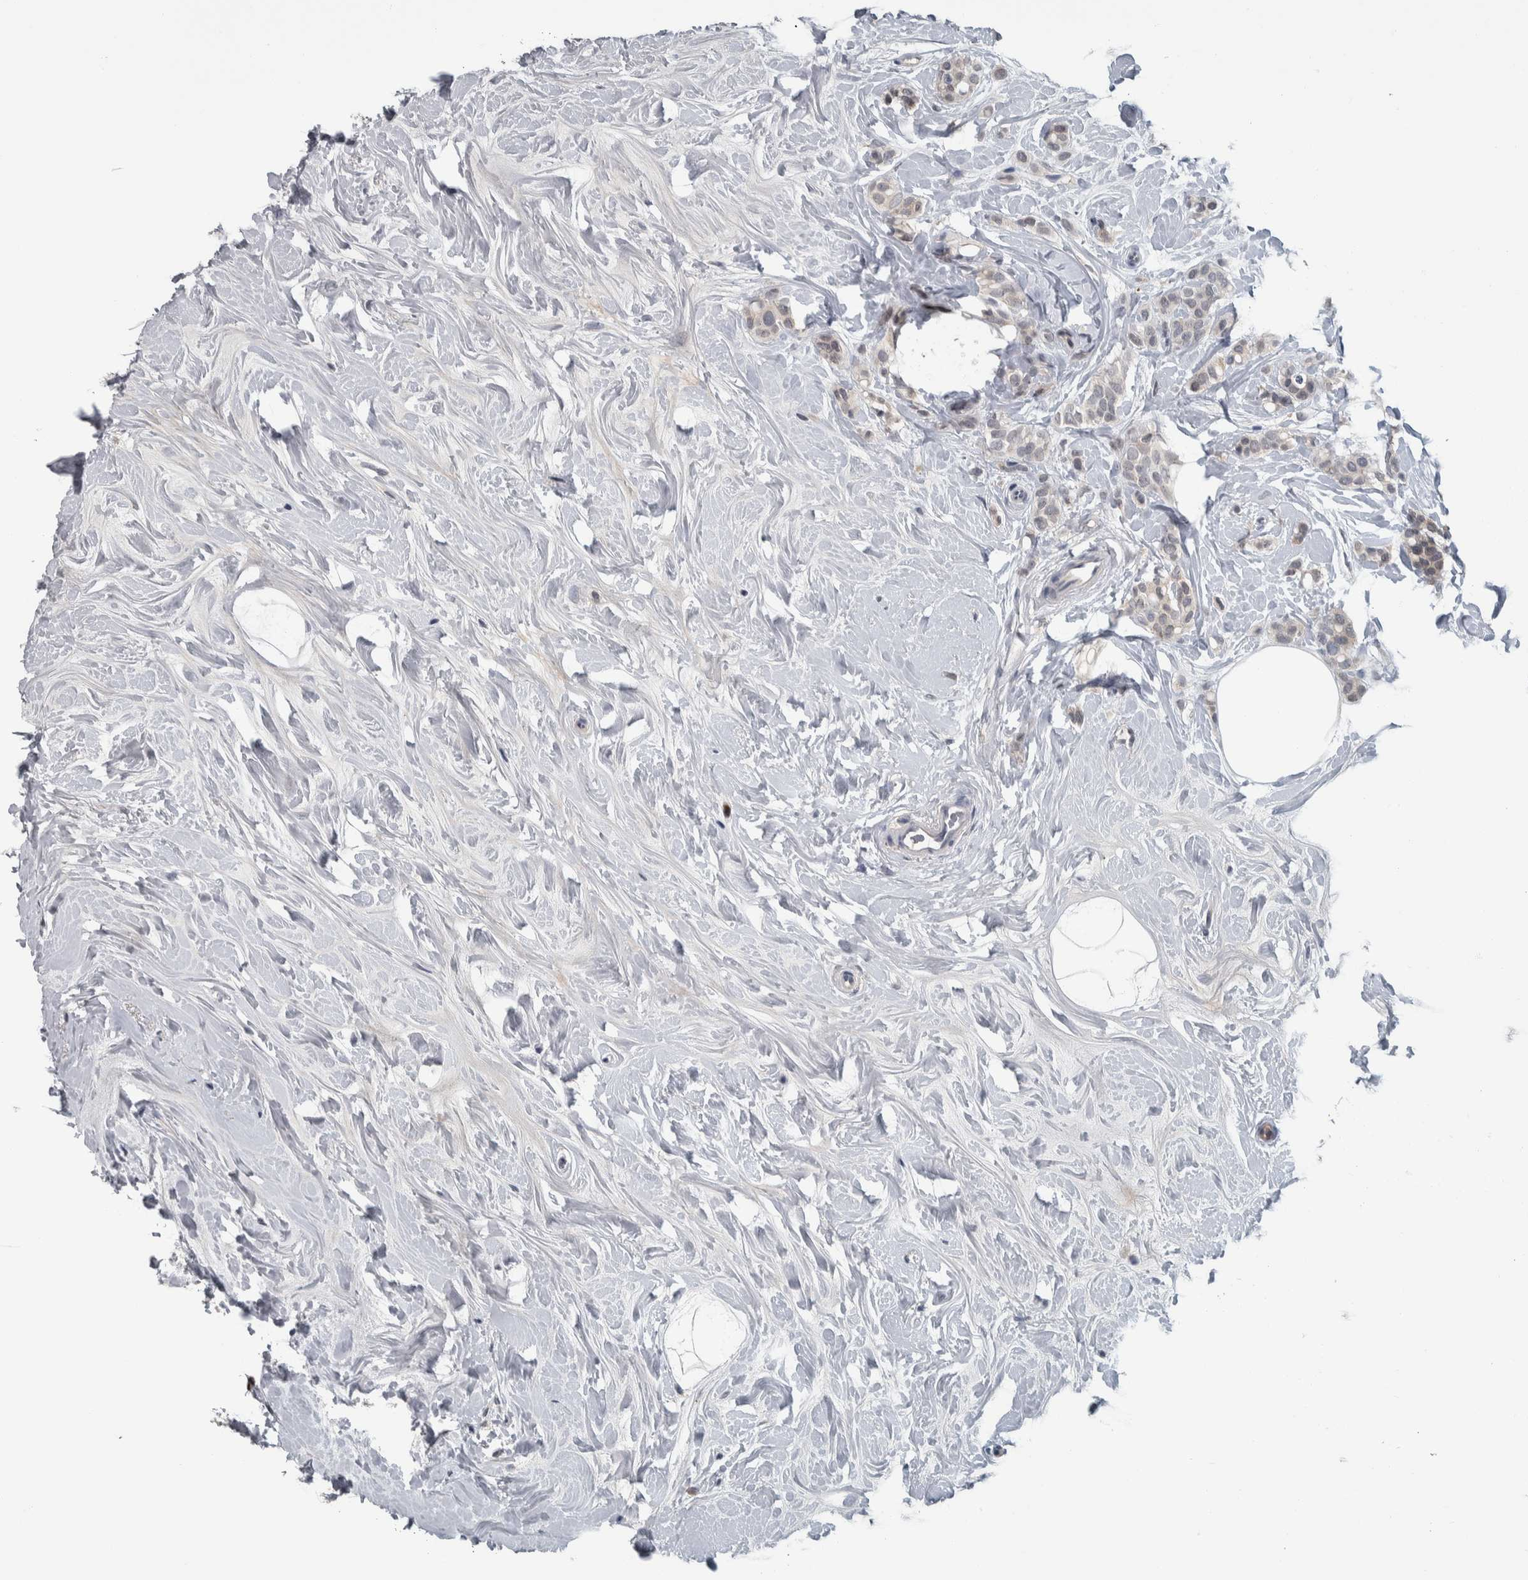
{"staining": {"intensity": "negative", "quantity": "none", "location": "none"}, "tissue": "breast cancer", "cell_type": "Tumor cells", "image_type": "cancer", "snomed": [{"axis": "morphology", "description": "Lobular carcinoma, in situ"}, {"axis": "morphology", "description": "Lobular carcinoma"}, {"axis": "topography", "description": "Breast"}], "caption": "Immunohistochemistry (IHC) image of neoplastic tissue: lobular carcinoma in situ (breast) stained with DAB (3,3'-diaminobenzidine) exhibits no significant protein staining in tumor cells. The staining was performed using DAB (3,3'-diaminobenzidine) to visualize the protein expression in brown, while the nuclei were stained in blue with hematoxylin (Magnification: 20x).", "gene": "CAVIN4", "patient": {"sex": "female", "age": 41}}